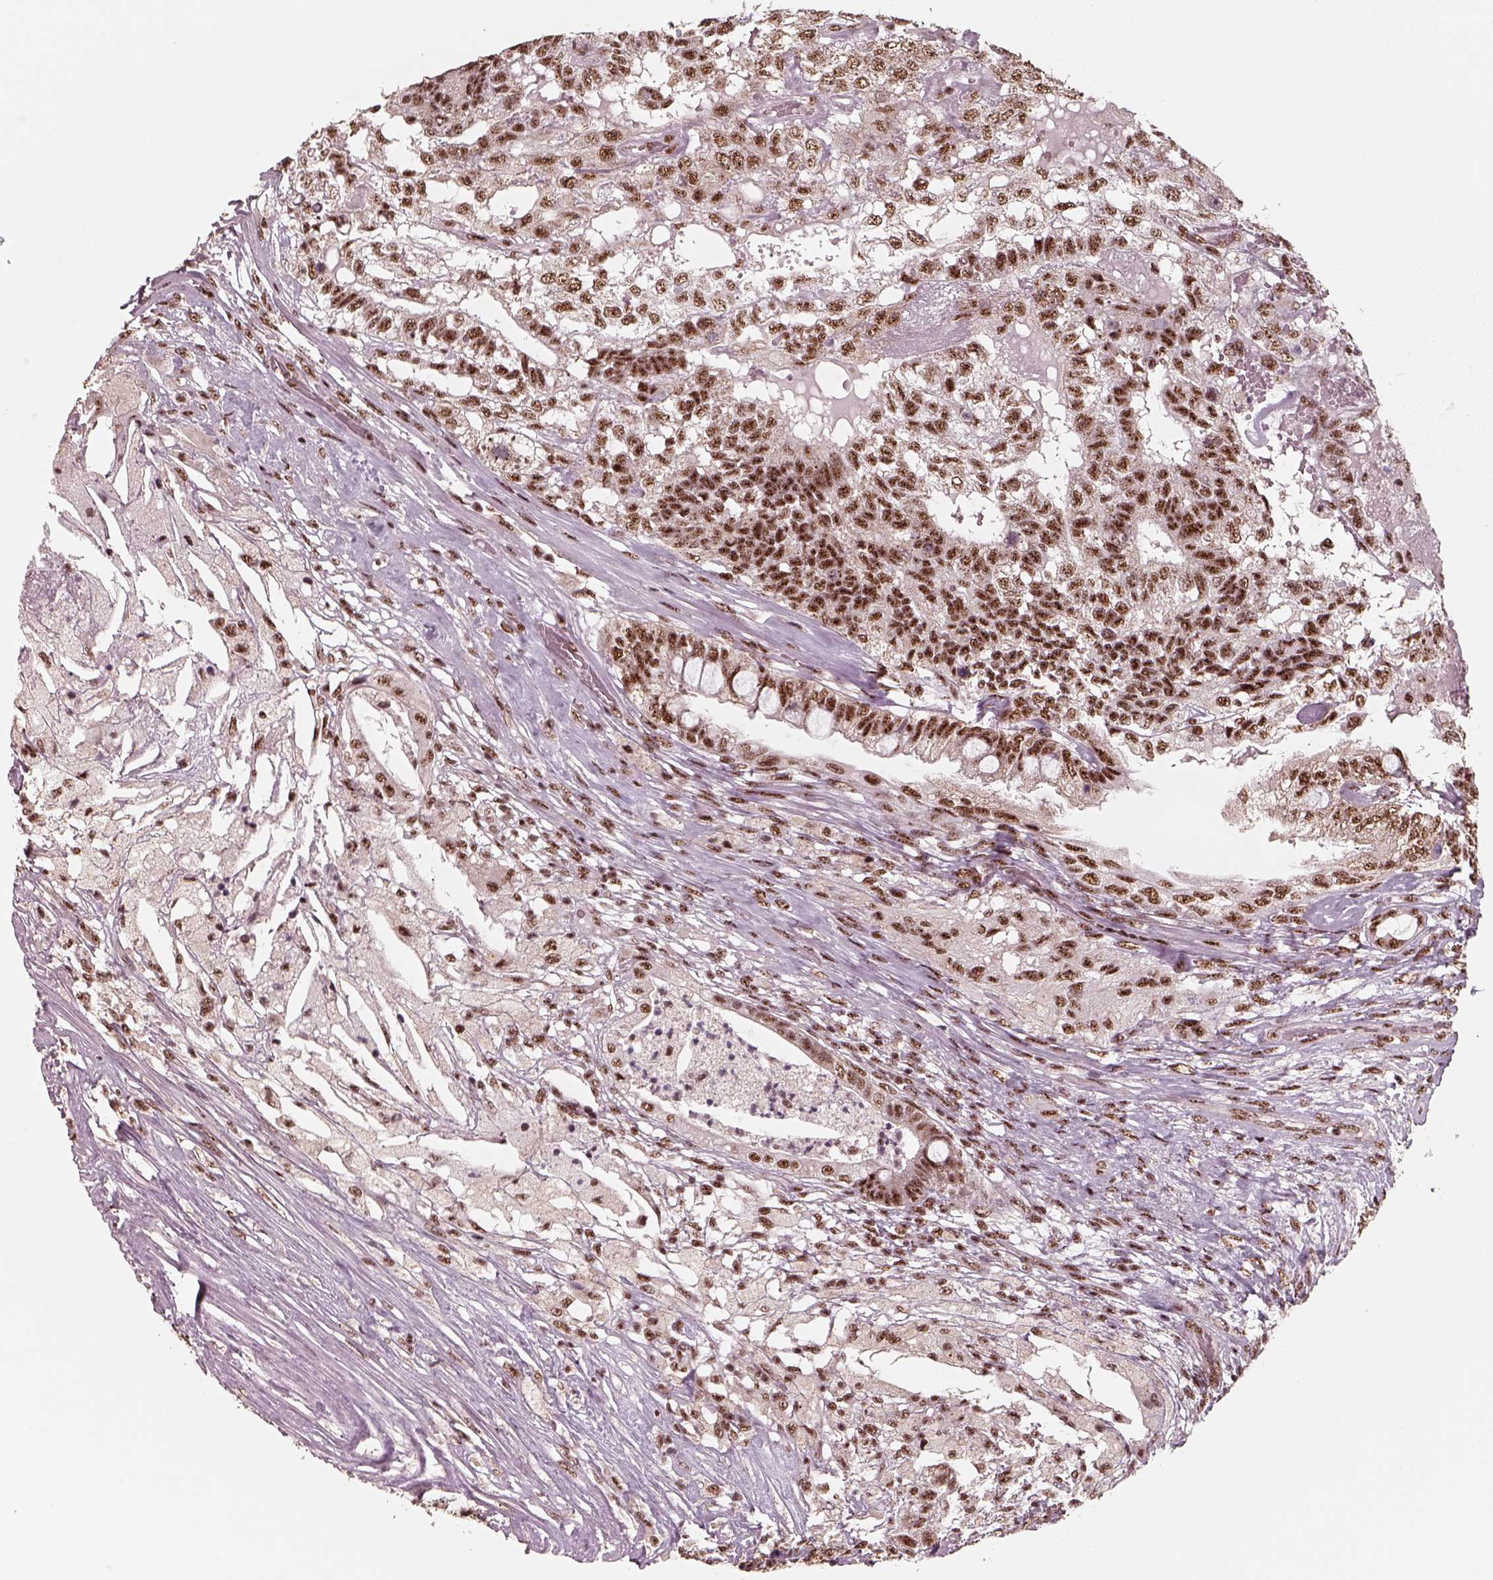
{"staining": {"intensity": "moderate", "quantity": ">75%", "location": "nuclear"}, "tissue": "testis cancer", "cell_type": "Tumor cells", "image_type": "cancer", "snomed": [{"axis": "morphology", "description": "Seminoma, NOS"}, {"axis": "morphology", "description": "Carcinoma, Embryonal, NOS"}, {"axis": "topography", "description": "Testis"}], "caption": "Immunohistochemistry photomicrograph of neoplastic tissue: human testis seminoma stained using immunohistochemistry demonstrates medium levels of moderate protein expression localized specifically in the nuclear of tumor cells, appearing as a nuclear brown color.", "gene": "ATXN7L3", "patient": {"sex": "male", "age": 41}}